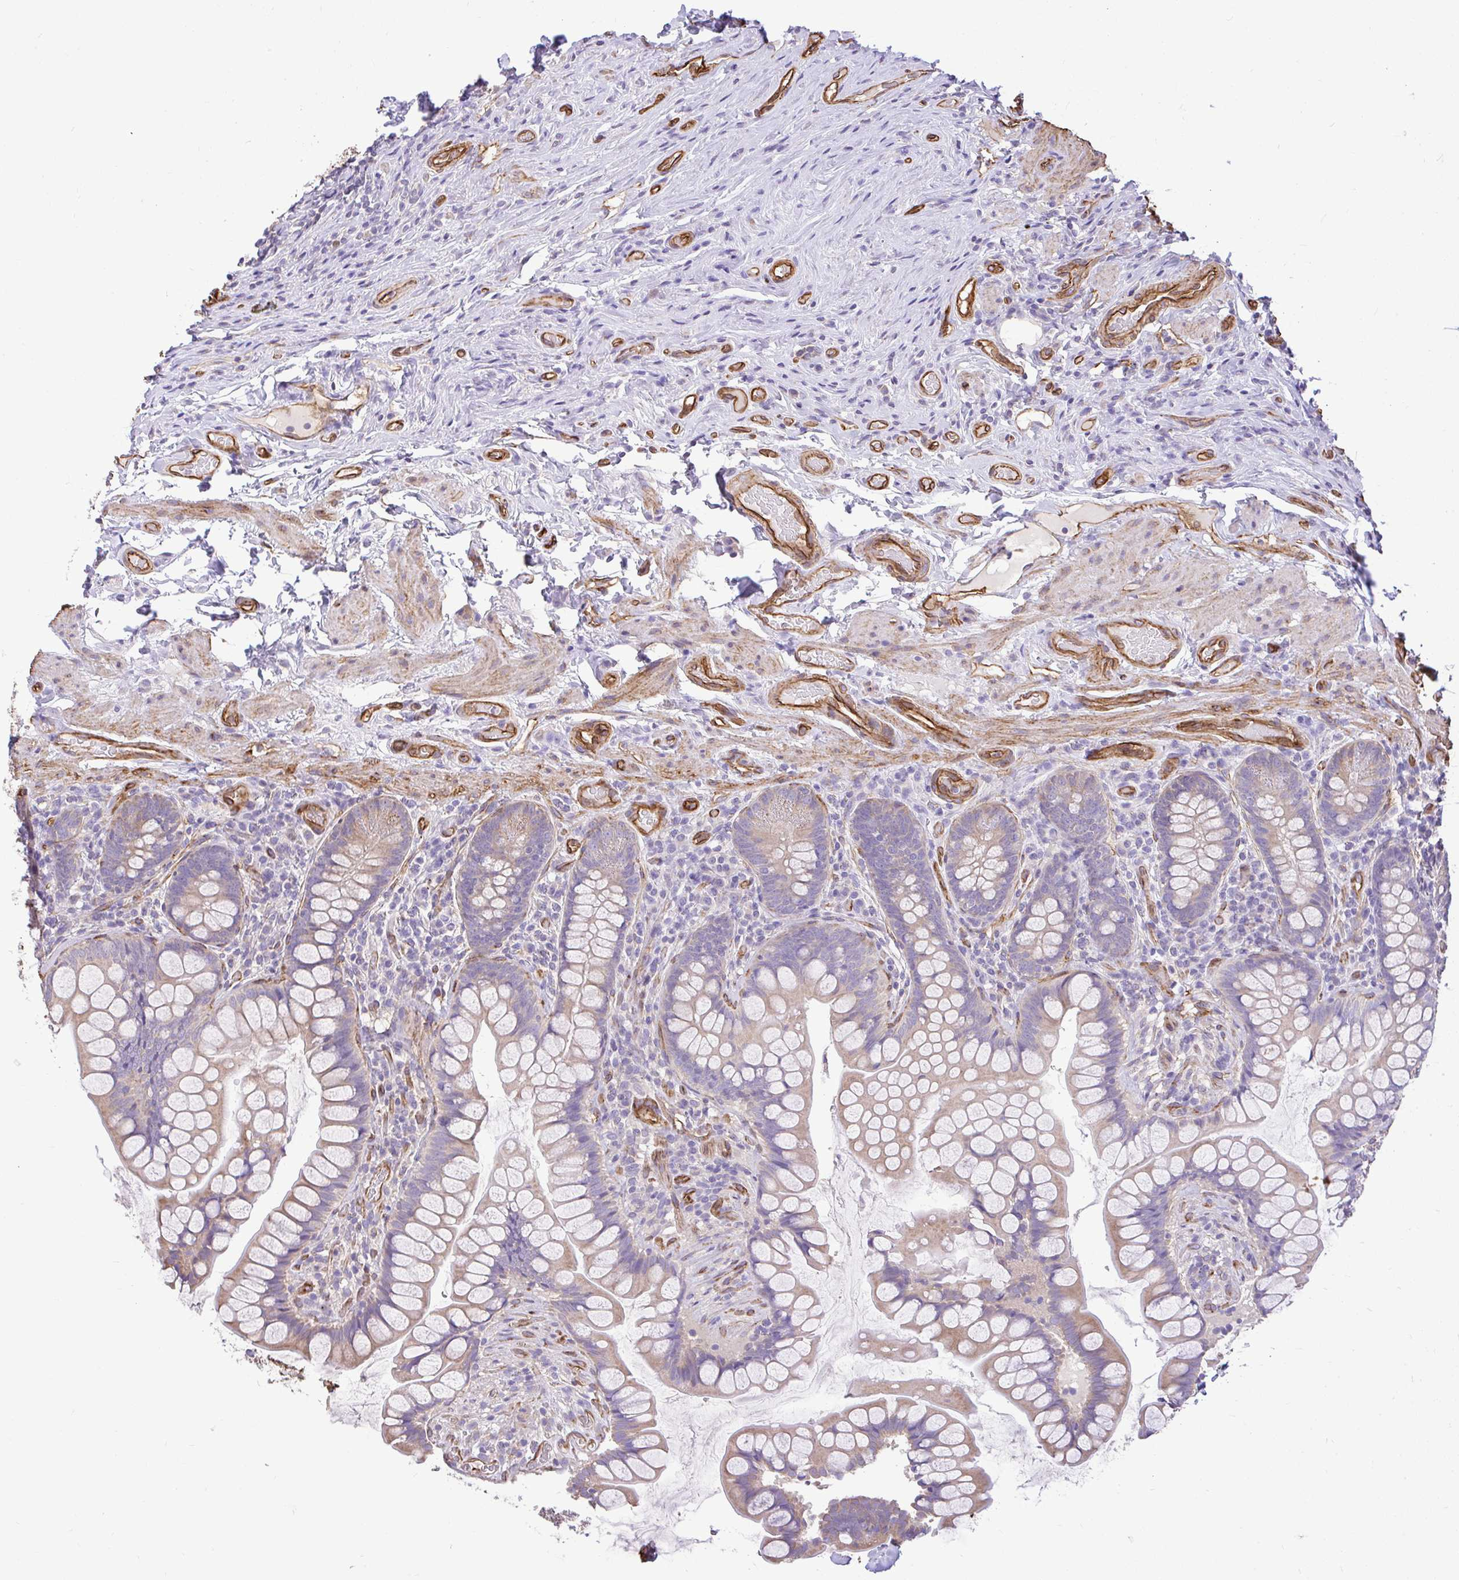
{"staining": {"intensity": "moderate", "quantity": ">75%", "location": "cytoplasmic/membranous"}, "tissue": "small intestine", "cell_type": "Glandular cells", "image_type": "normal", "snomed": [{"axis": "morphology", "description": "Normal tissue, NOS"}, {"axis": "topography", "description": "Small intestine"}], "caption": "High-power microscopy captured an immunohistochemistry histopathology image of benign small intestine, revealing moderate cytoplasmic/membranous staining in approximately >75% of glandular cells.", "gene": "PTPRK", "patient": {"sex": "male", "age": 70}}